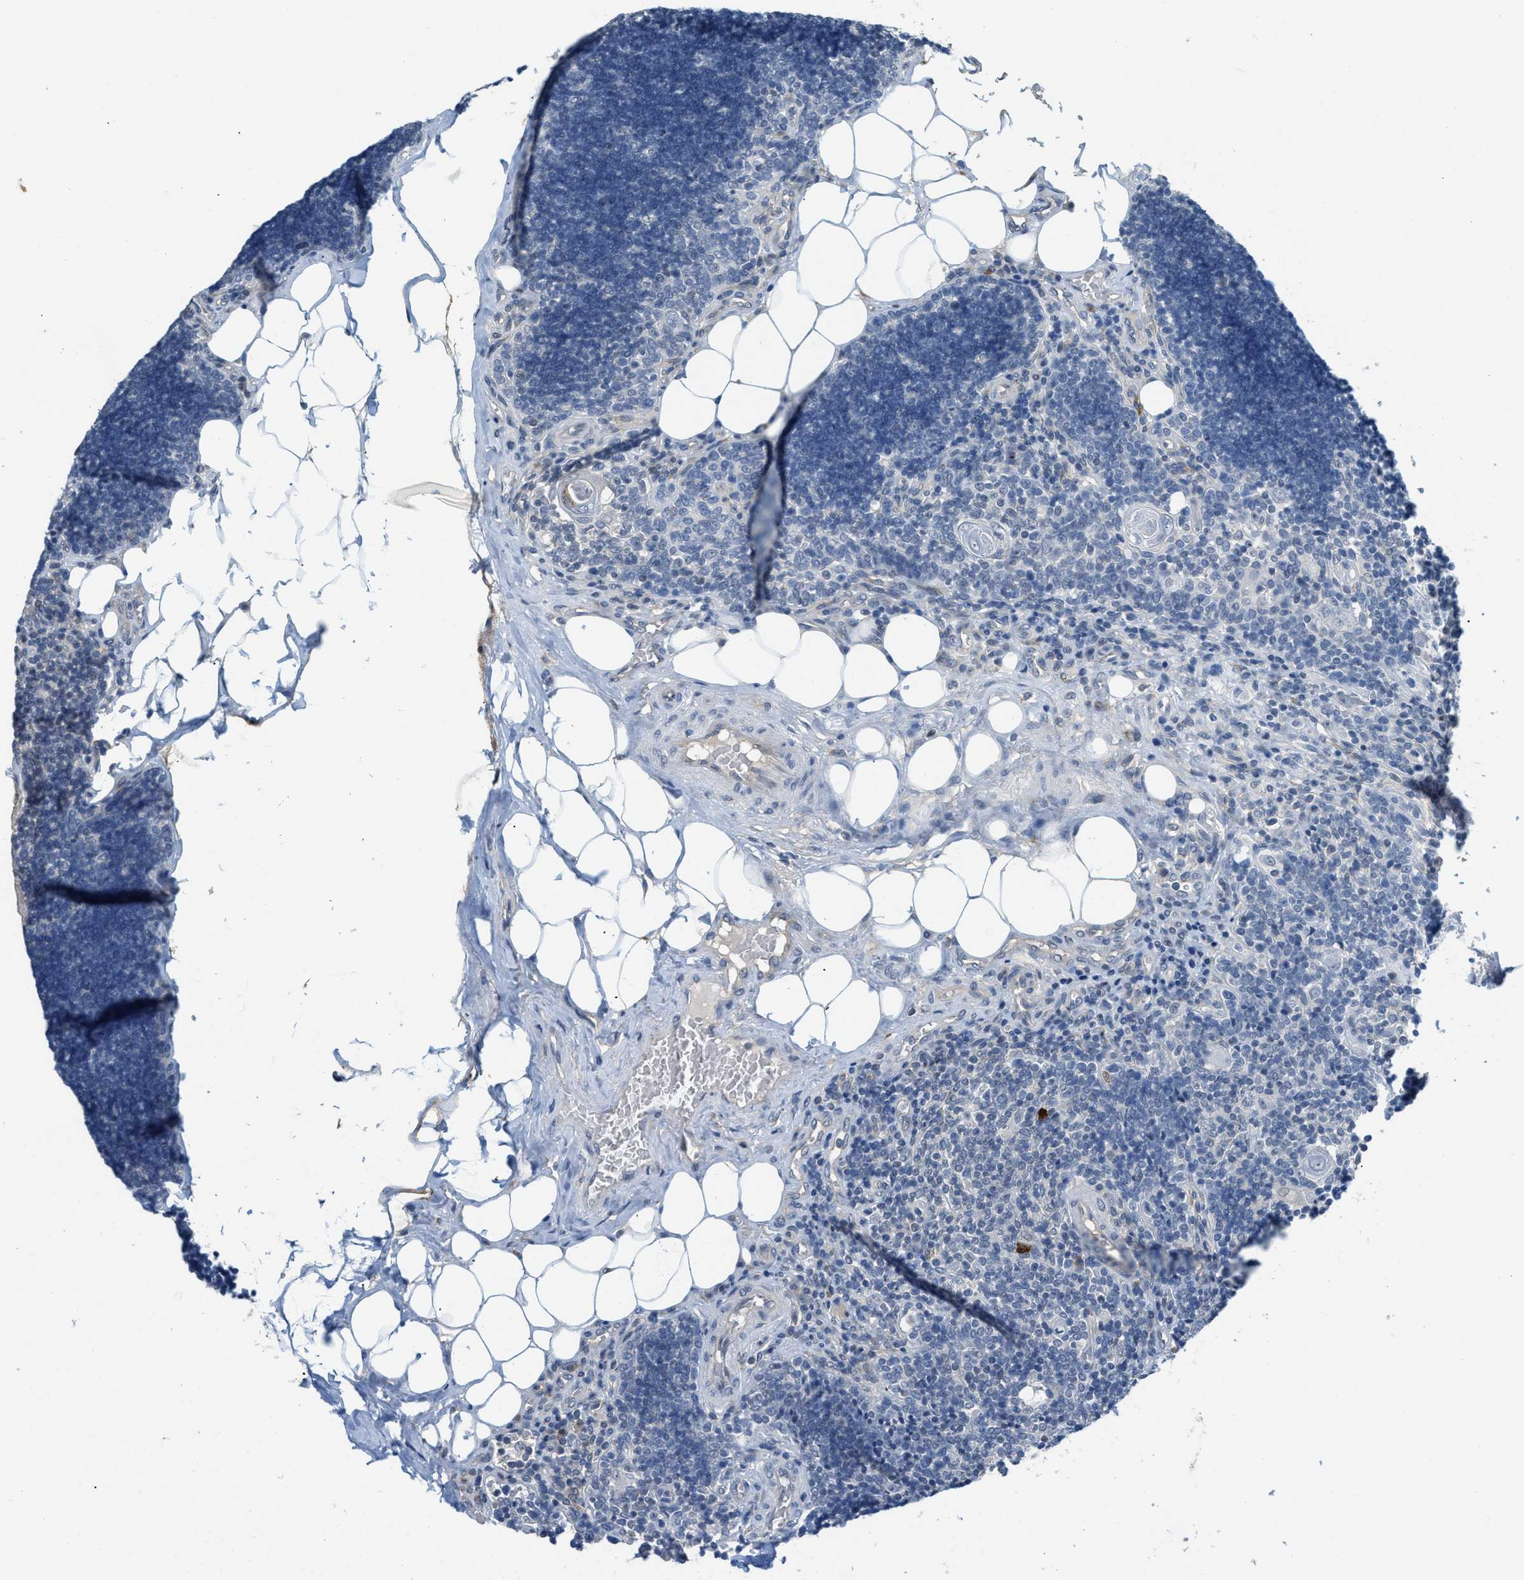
{"staining": {"intensity": "strong", "quantity": "<25%", "location": "cytoplasmic/membranous"}, "tissue": "lymph node", "cell_type": "Non-germinal center cells", "image_type": "normal", "snomed": [{"axis": "morphology", "description": "Normal tissue, NOS"}, {"axis": "topography", "description": "Lymph node"}], "caption": "A high-resolution photomicrograph shows immunohistochemistry staining of benign lymph node, which reveals strong cytoplasmic/membranous expression in approximately <25% of non-germinal center cells.", "gene": "TMEM154", "patient": {"sex": "male", "age": 33}}